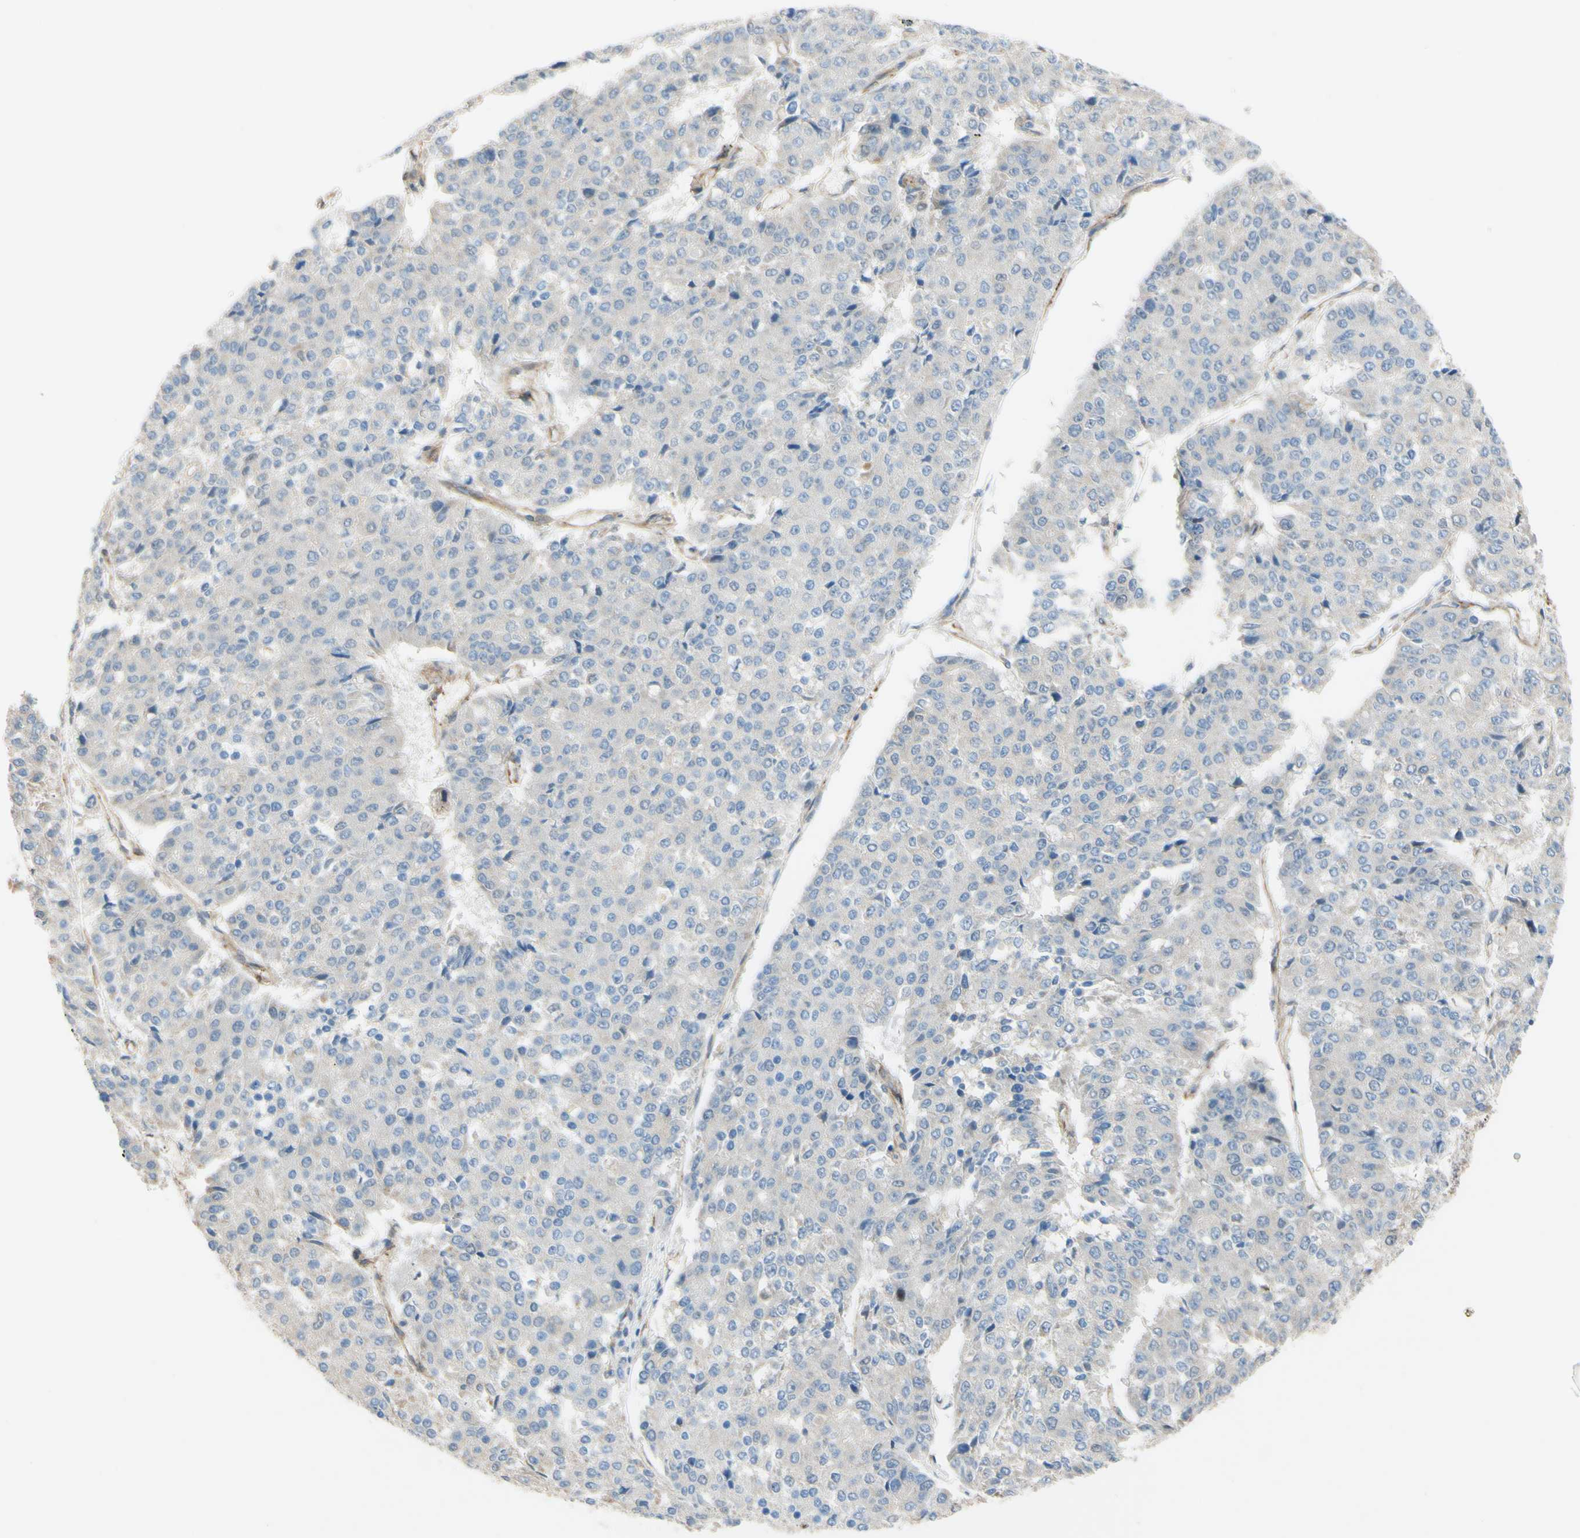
{"staining": {"intensity": "negative", "quantity": "none", "location": "none"}, "tissue": "pancreatic cancer", "cell_type": "Tumor cells", "image_type": "cancer", "snomed": [{"axis": "morphology", "description": "Adenocarcinoma, NOS"}, {"axis": "topography", "description": "Pancreas"}], "caption": "Immunohistochemical staining of human pancreatic adenocarcinoma shows no significant positivity in tumor cells.", "gene": "ENDOD1", "patient": {"sex": "male", "age": 50}}